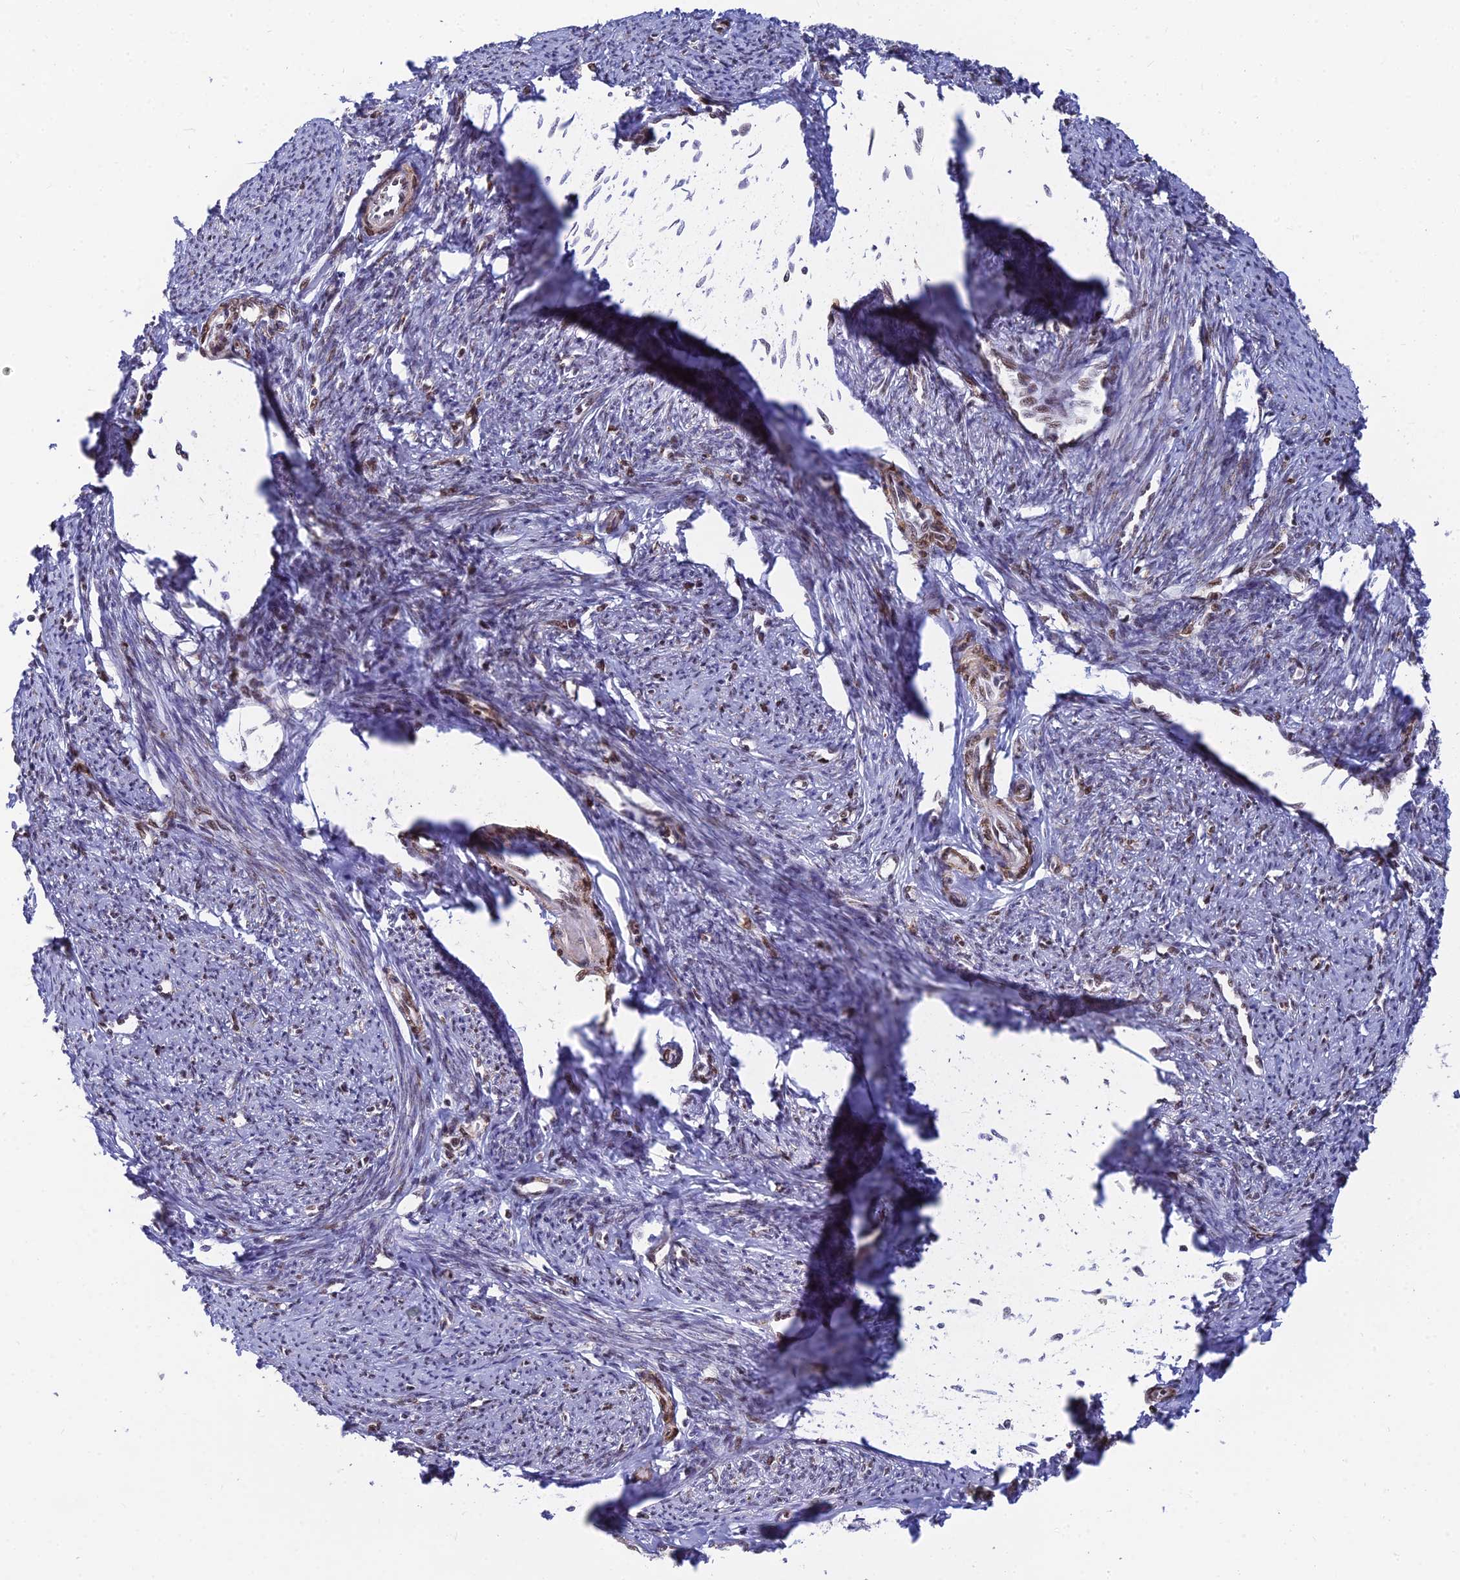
{"staining": {"intensity": "moderate", "quantity": ">75%", "location": "cytoplasmic/membranous"}, "tissue": "smooth muscle", "cell_type": "Smooth muscle cells", "image_type": "normal", "snomed": [{"axis": "morphology", "description": "Normal tissue, NOS"}, {"axis": "topography", "description": "Smooth muscle"}, {"axis": "topography", "description": "Uterus"}], "caption": "Immunohistochemistry (DAB (3,3'-diaminobenzidine)) staining of unremarkable human smooth muscle shows moderate cytoplasmic/membranous protein staining in about >75% of smooth muscle cells.", "gene": "CLK4", "patient": {"sex": "female", "age": 59}}